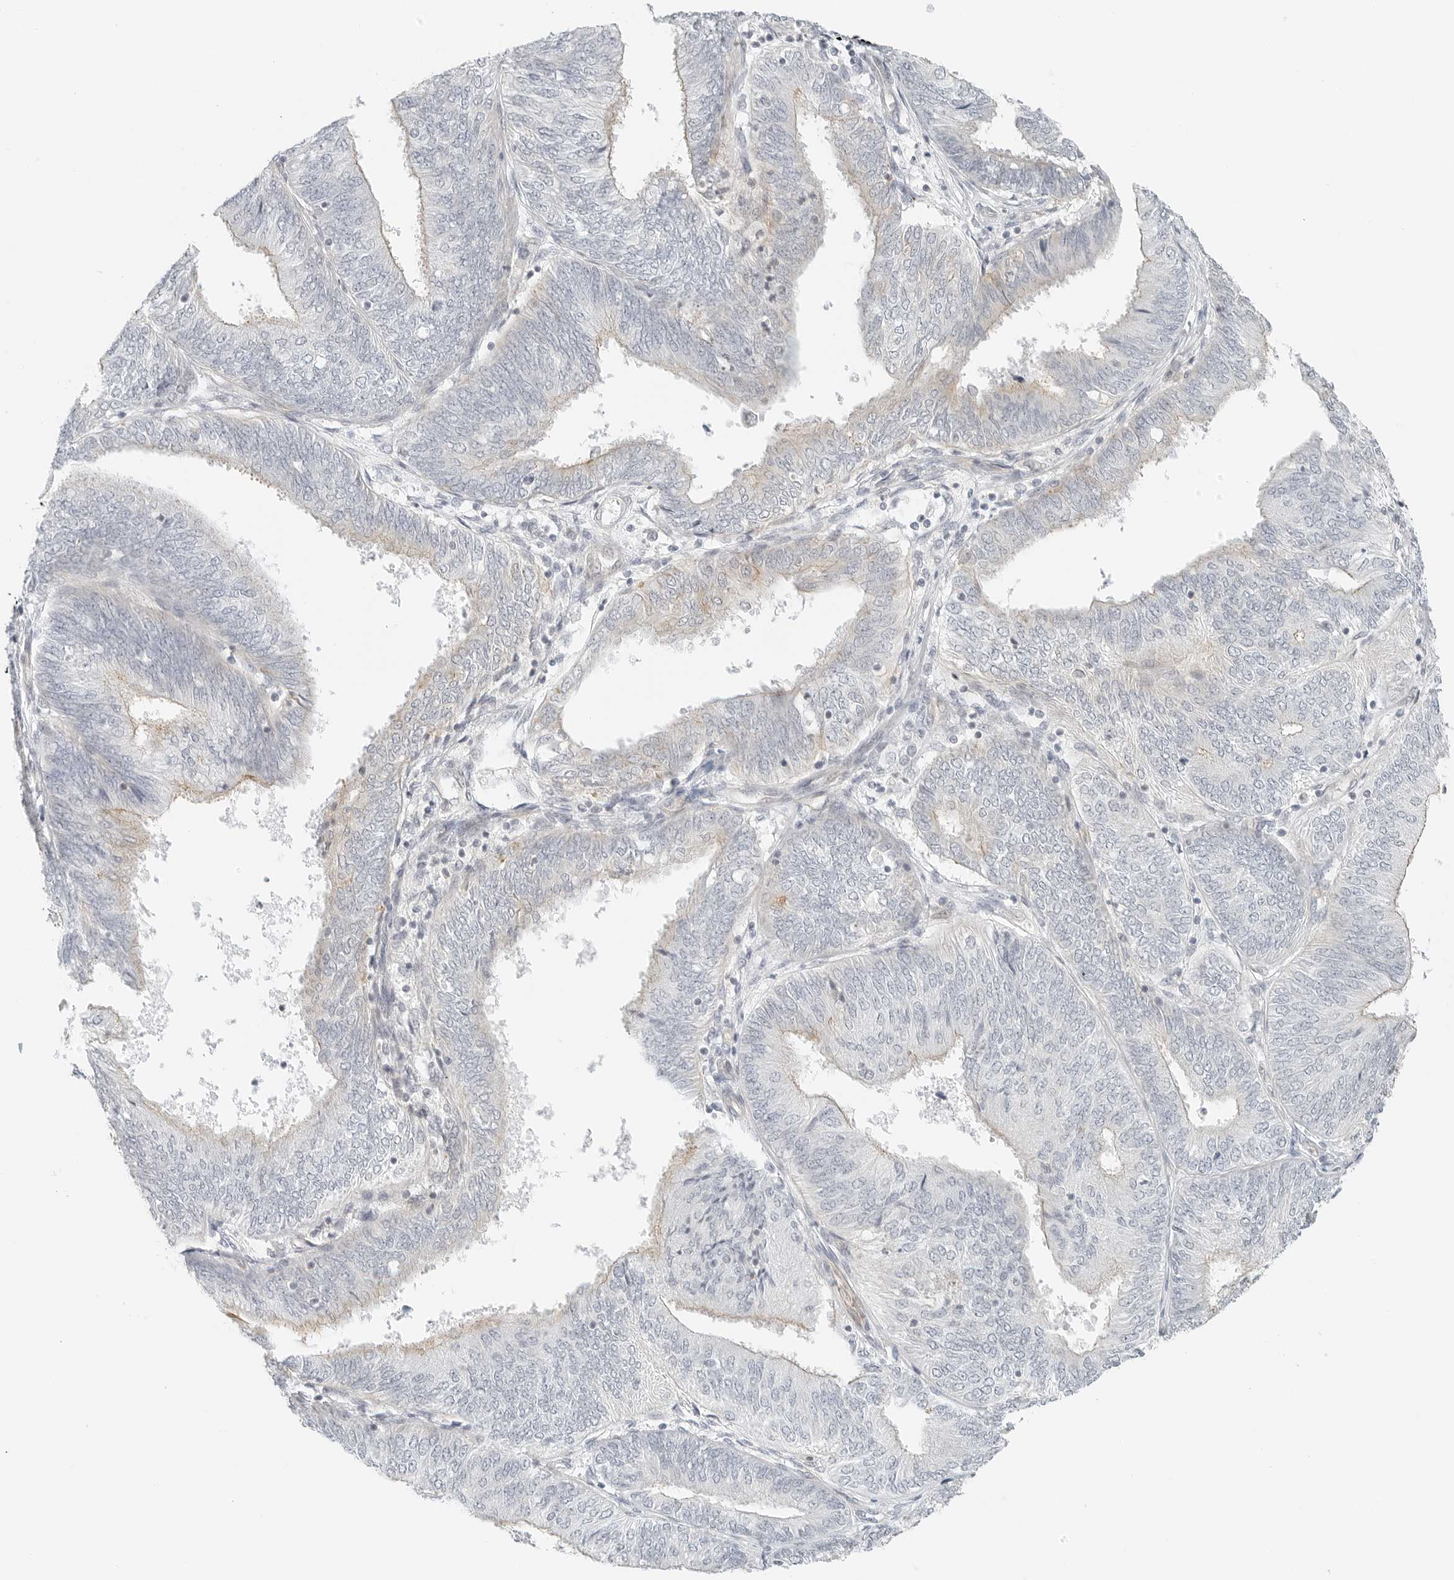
{"staining": {"intensity": "negative", "quantity": "none", "location": "none"}, "tissue": "endometrial cancer", "cell_type": "Tumor cells", "image_type": "cancer", "snomed": [{"axis": "morphology", "description": "Adenocarcinoma, NOS"}, {"axis": "topography", "description": "Endometrium"}], "caption": "This is a histopathology image of immunohistochemistry staining of endometrial adenocarcinoma, which shows no staining in tumor cells. Nuclei are stained in blue.", "gene": "IQCC", "patient": {"sex": "female", "age": 58}}